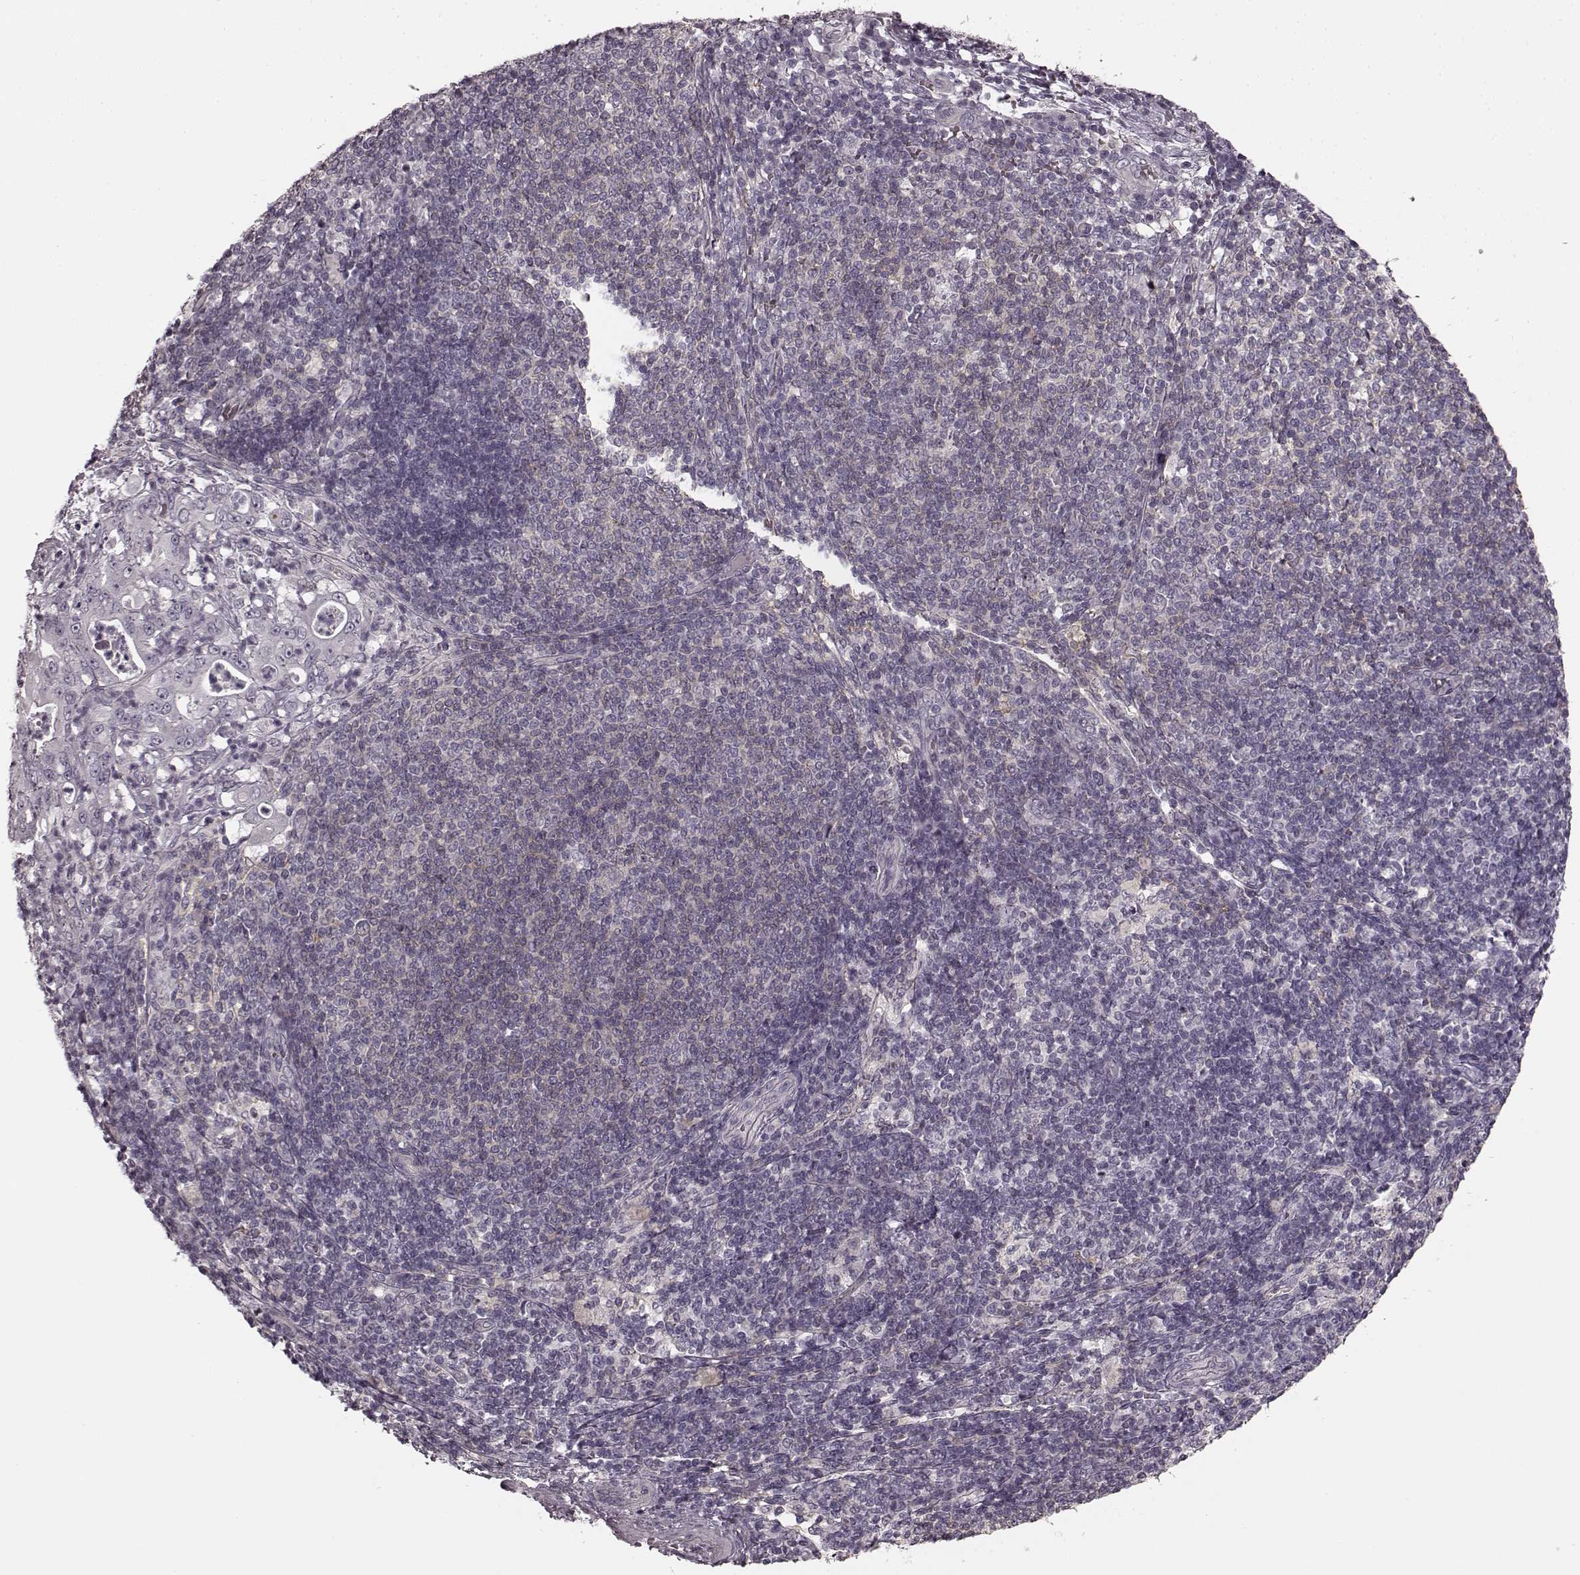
{"staining": {"intensity": "negative", "quantity": "none", "location": "none"}, "tissue": "pancreatic cancer", "cell_type": "Tumor cells", "image_type": "cancer", "snomed": [{"axis": "morphology", "description": "Adenocarcinoma, NOS"}, {"axis": "topography", "description": "Pancreas"}], "caption": "This is a histopathology image of immunohistochemistry (IHC) staining of pancreatic adenocarcinoma, which shows no positivity in tumor cells.", "gene": "PRKCE", "patient": {"sex": "male", "age": 71}}